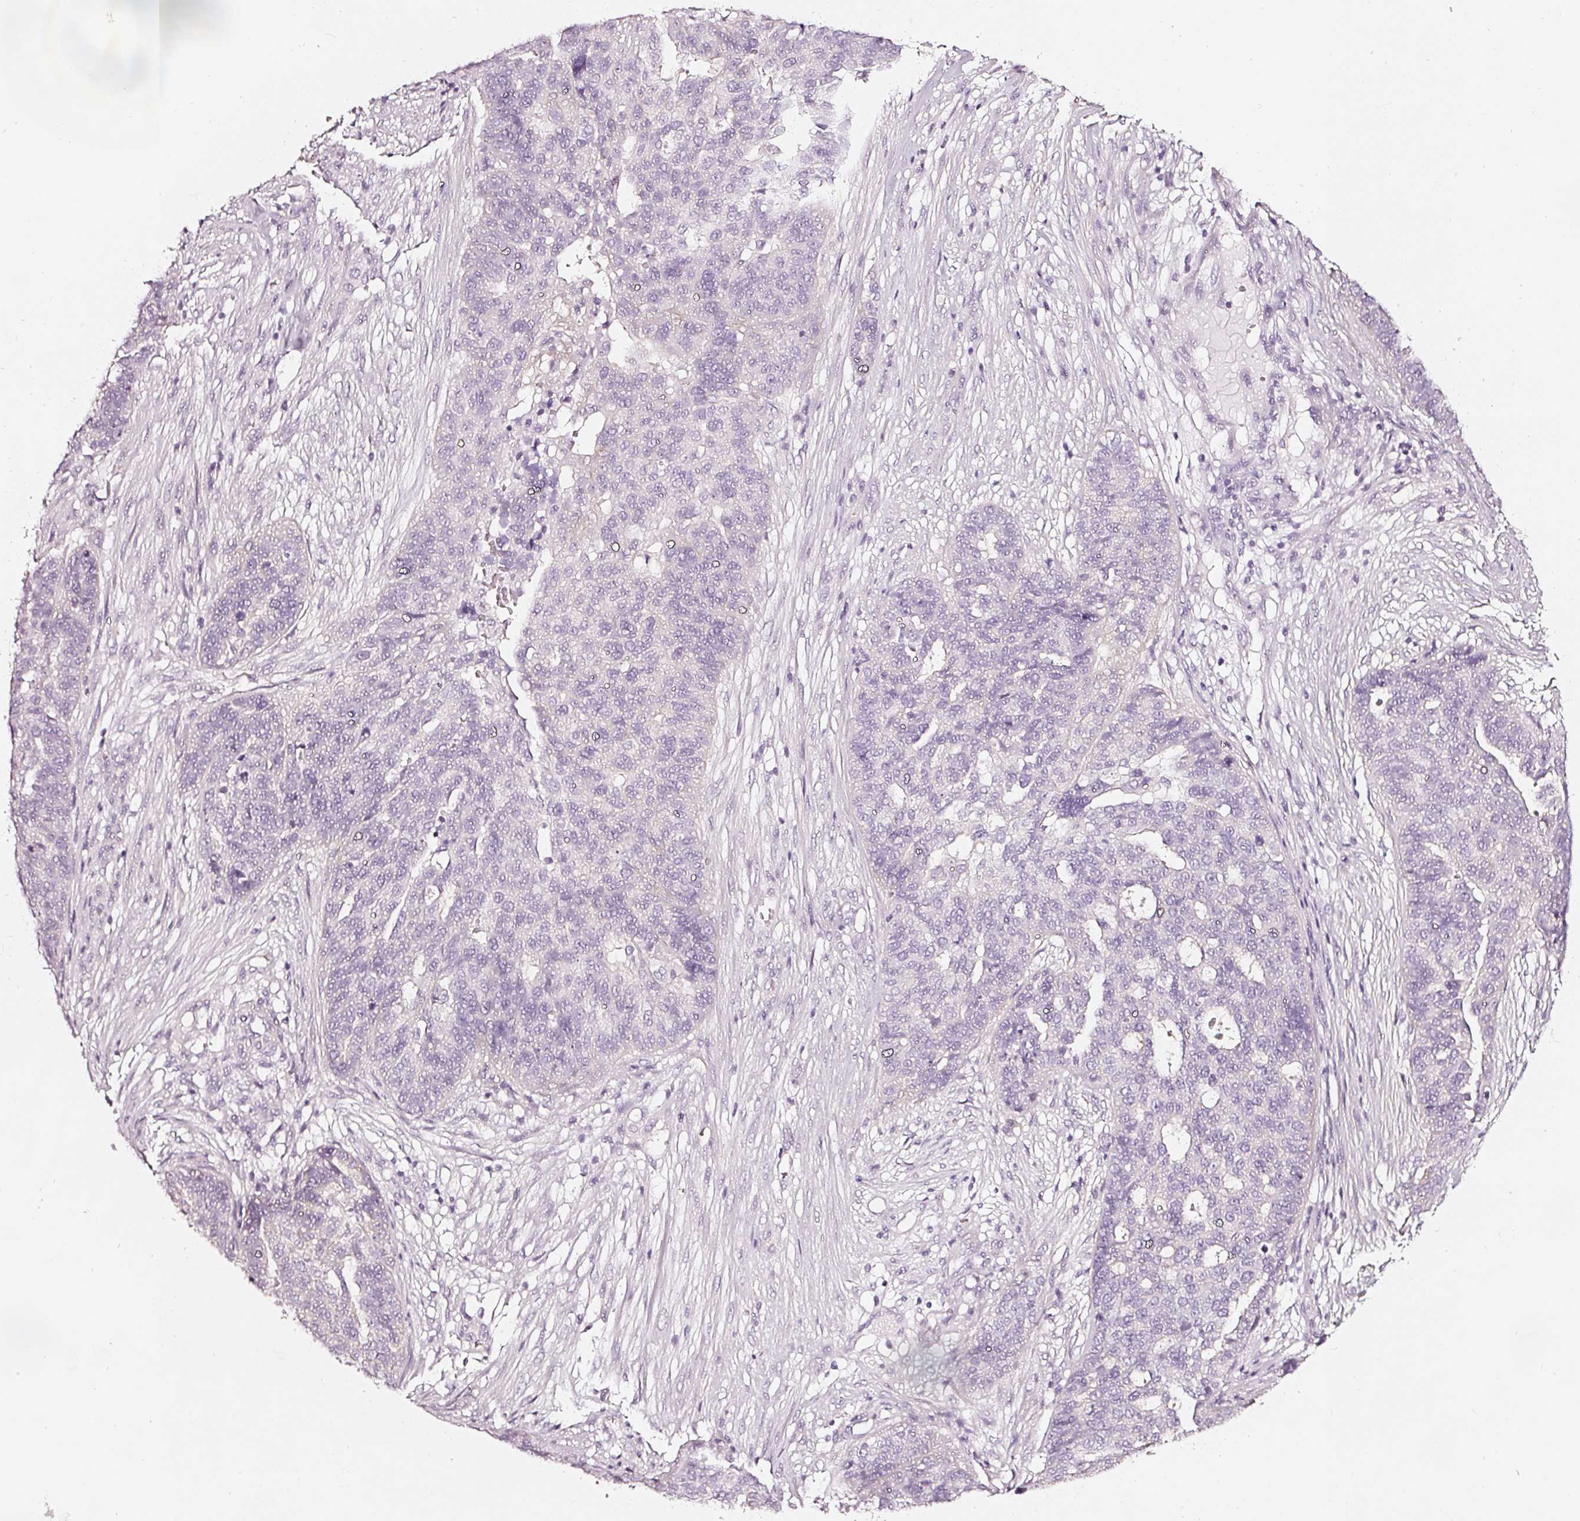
{"staining": {"intensity": "negative", "quantity": "none", "location": "none"}, "tissue": "ovarian cancer", "cell_type": "Tumor cells", "image_type": "cancer", "snomed": [{"axis": "morphology", "description": "Cystadenocarcinoma, serous, NOS"}, {"axis": "topography", "description": "Ovary"}], "caption": "An image of ovarian cancer (serous cystadenocarcinoma) stained for a protein exhibits no brown staining in tumor cells.", "gene": "CNP", "patient": {"sex": "female", "age": 59}}